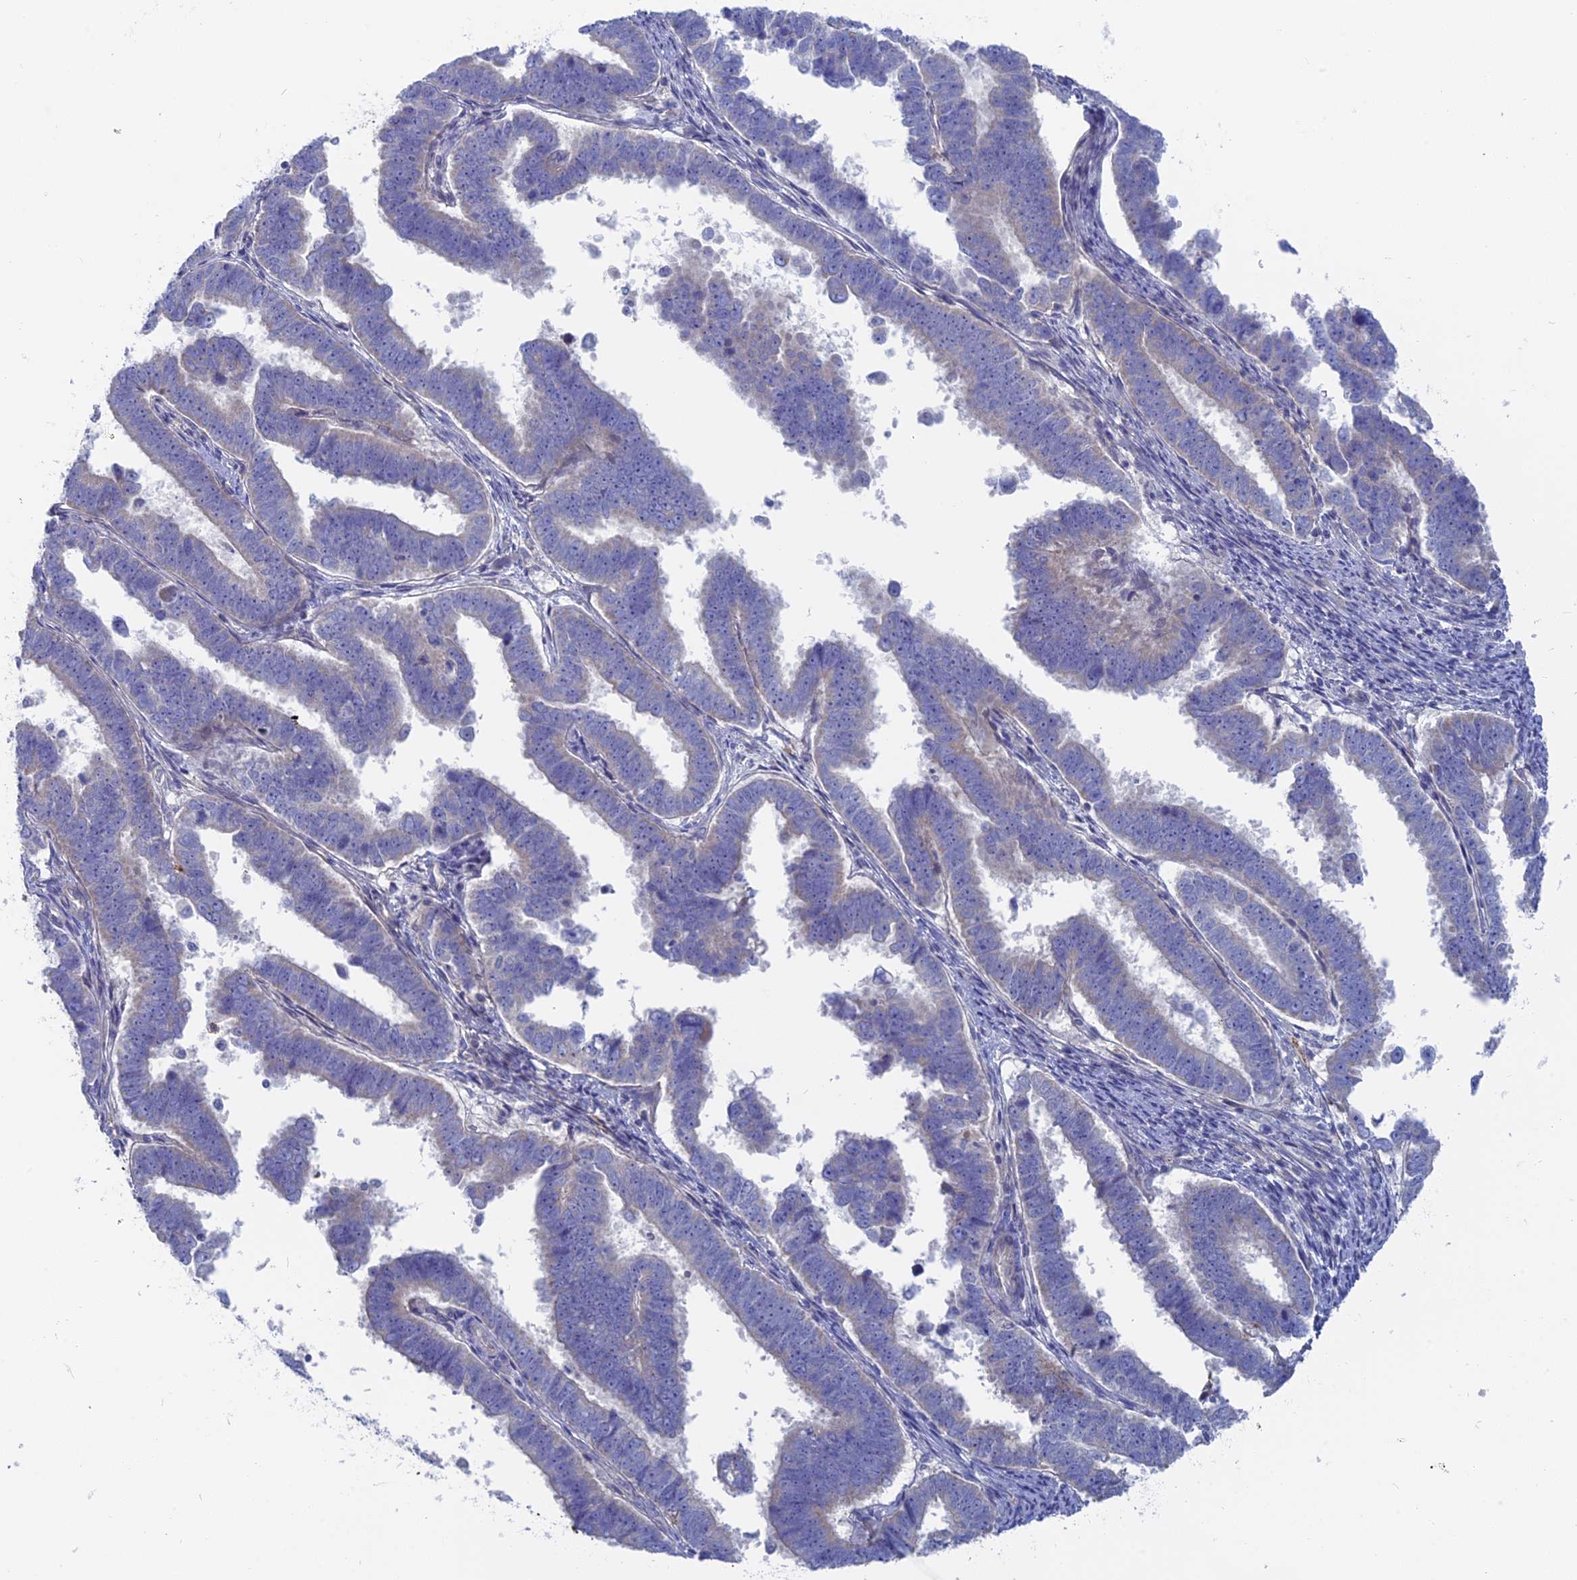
{"staining": {"intensity": "negative", "quantity": "none", "location": "none"}, "tissue": "endometrial cancer", "cell_type": "Tumor cells", "image_type": "cancer", "snomed": [{"axis": "morphology", "description": "Adenocarcinoma, NOS"}, {"axis": "topography", "description": "Endometrium"}], "caption": "High power microscopy image of an IHC micrograph of adenocarcinoma (endometrial), revealing no significant staining in tumor cells.", "gene": "TBC1D30", "patient": {"sex": "female", "age": 75}}